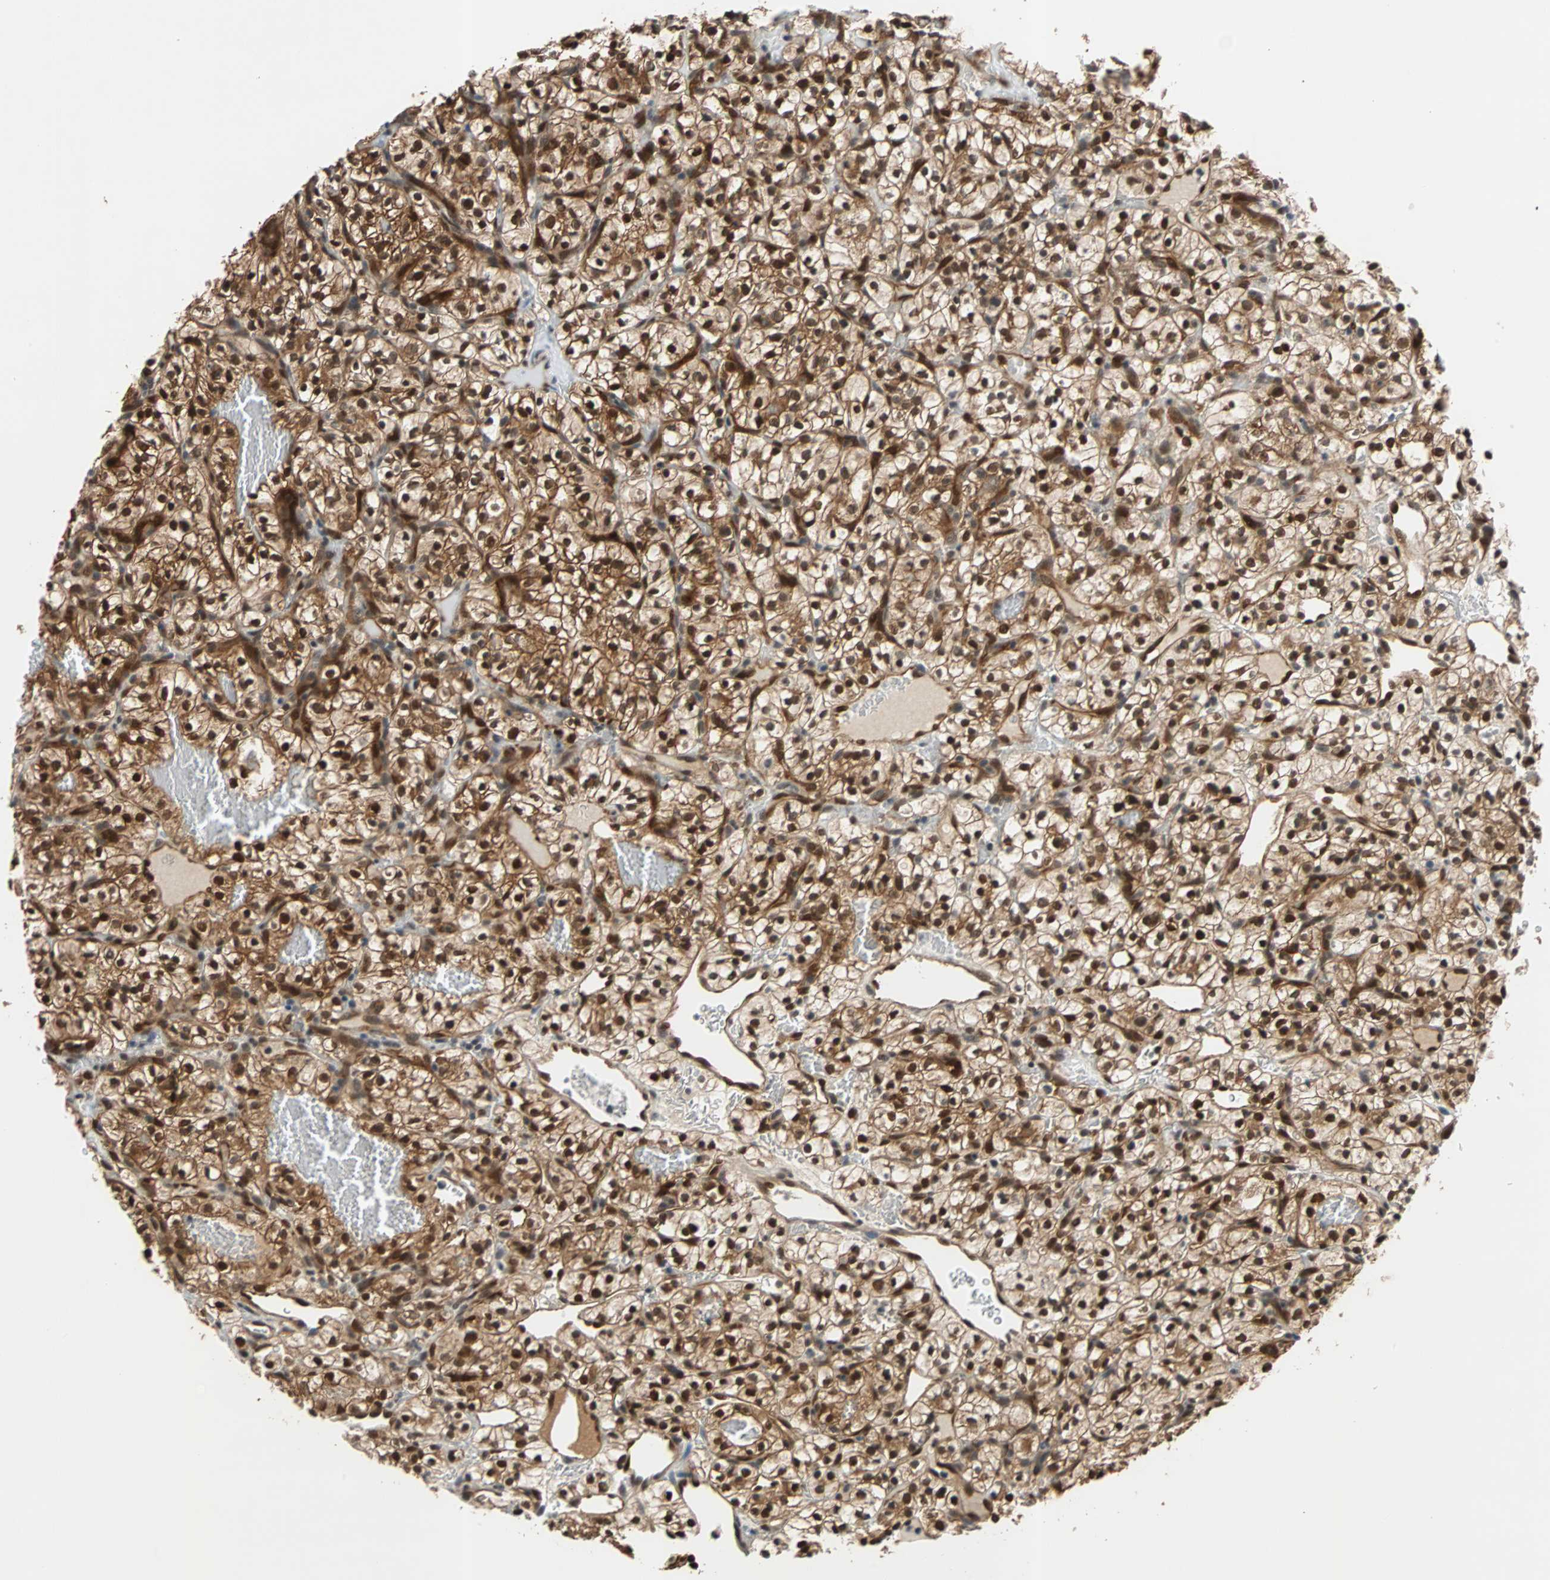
{"staining": {"intensity": "strong", "quantity": ">75%", "location": "cytoplasmic/membranous,nuclear"}, "tissue": "renal cancer", "cell_type": "Tumor cells", "image_type": "cancer", "snomed": [{"axis": "morphology", "description": "Adenocarcinoma, NOS"}, {"axis": "topography", "description": "Kidney"}], "caption": "A brown stain shows strong cytoplasmic/membranous and nuclear positivity of a protein in human adenocarcinoma (renal) tumor cells.", "gene": "WWTR1", "patient": {"sex": "female", "age": 57}}